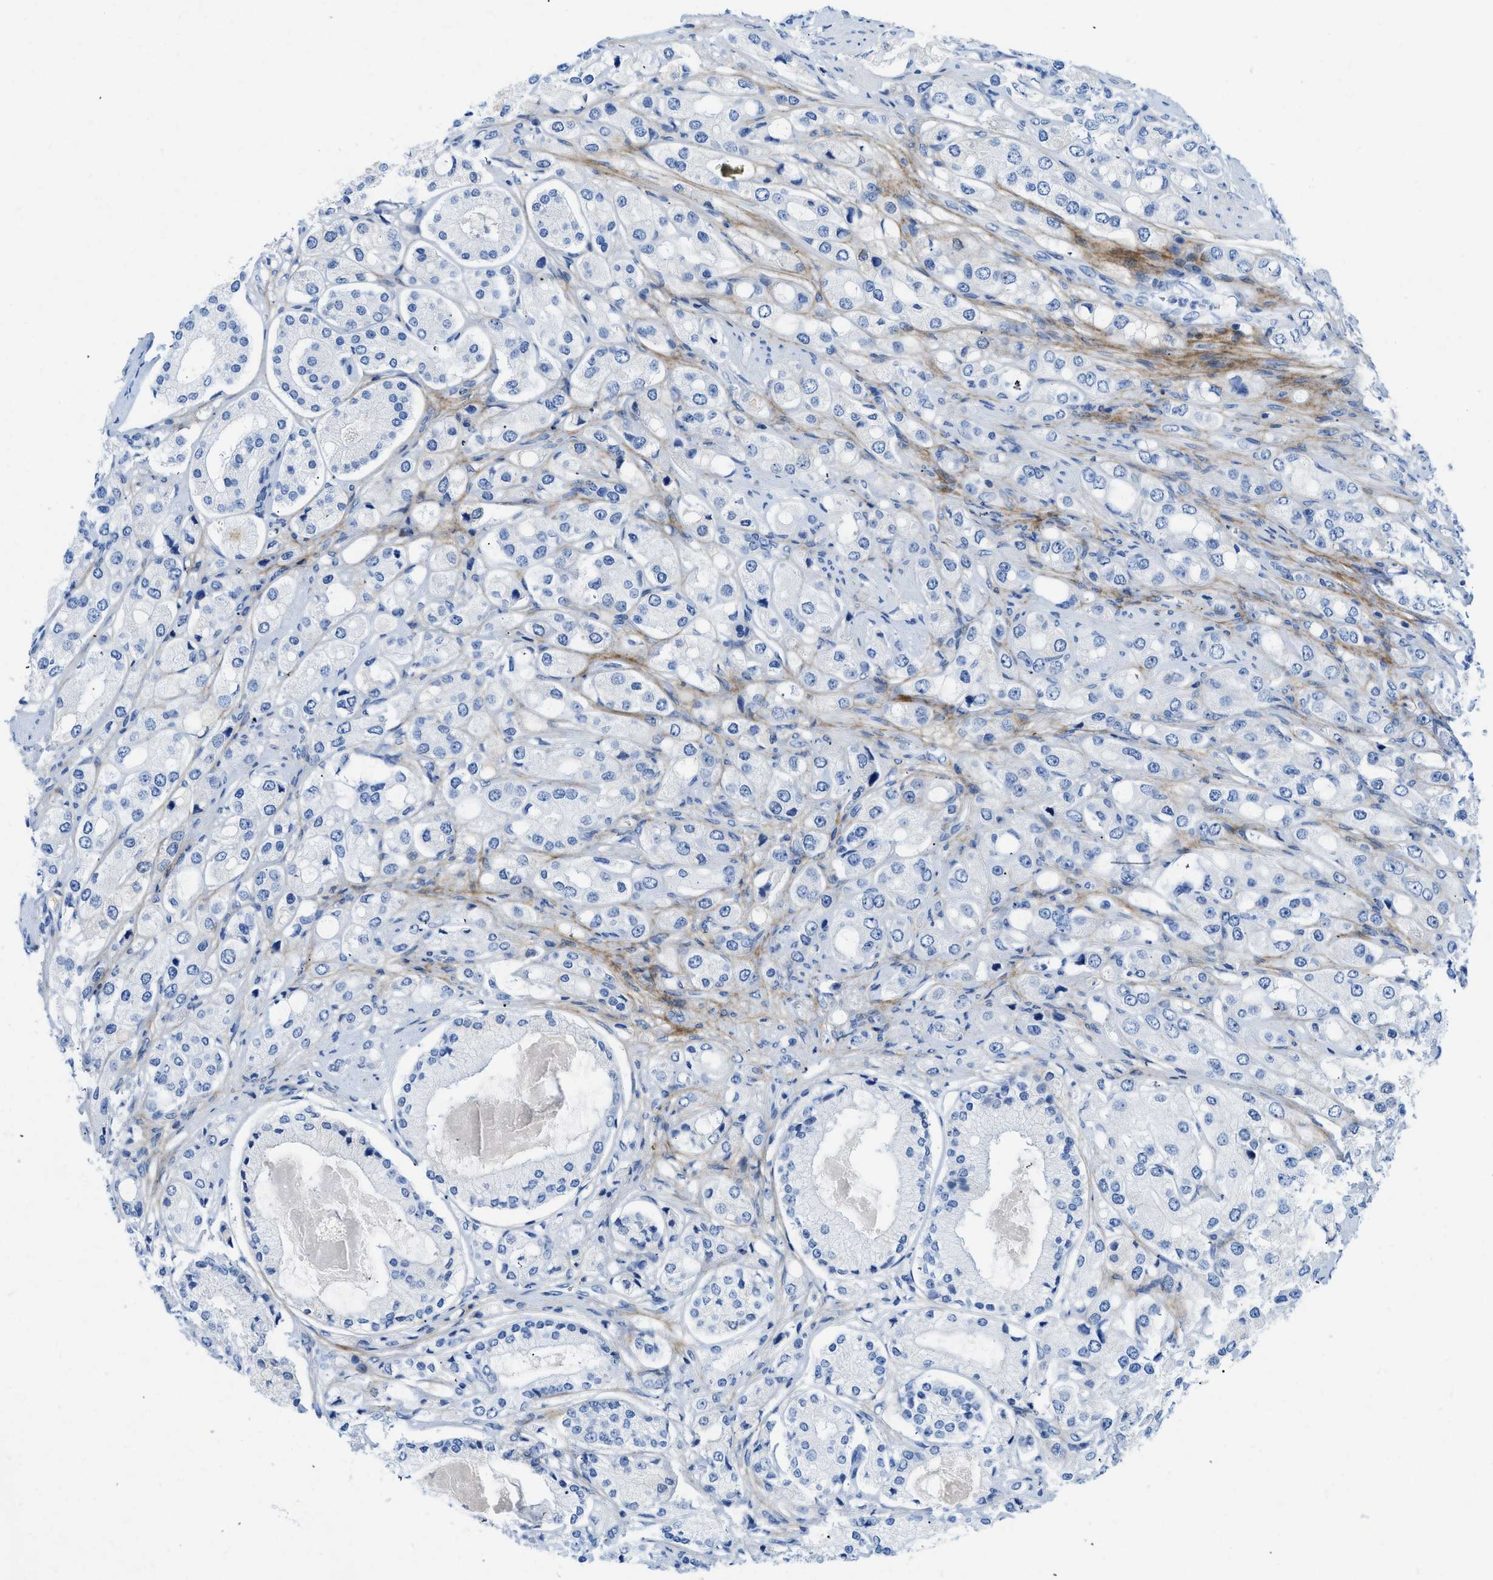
{"staining": {"intensity": "negative", "quantity": "none", "location": "none"}, "tissue": "prostate cancer", "cell_type": "Tumor cells", "image_type": "cancer", "snomed": [{"axis": "morphology", "description": "Adenocarcinoma, High grade"}, {"axis": "topography", "description": "Prostate"}], "caption": "The IHC micrograph has no significant expression in tumor cells of prostate cancer tissue.", "gene": "COL3A1", "patient": {"sex": "male", "age": 65}}